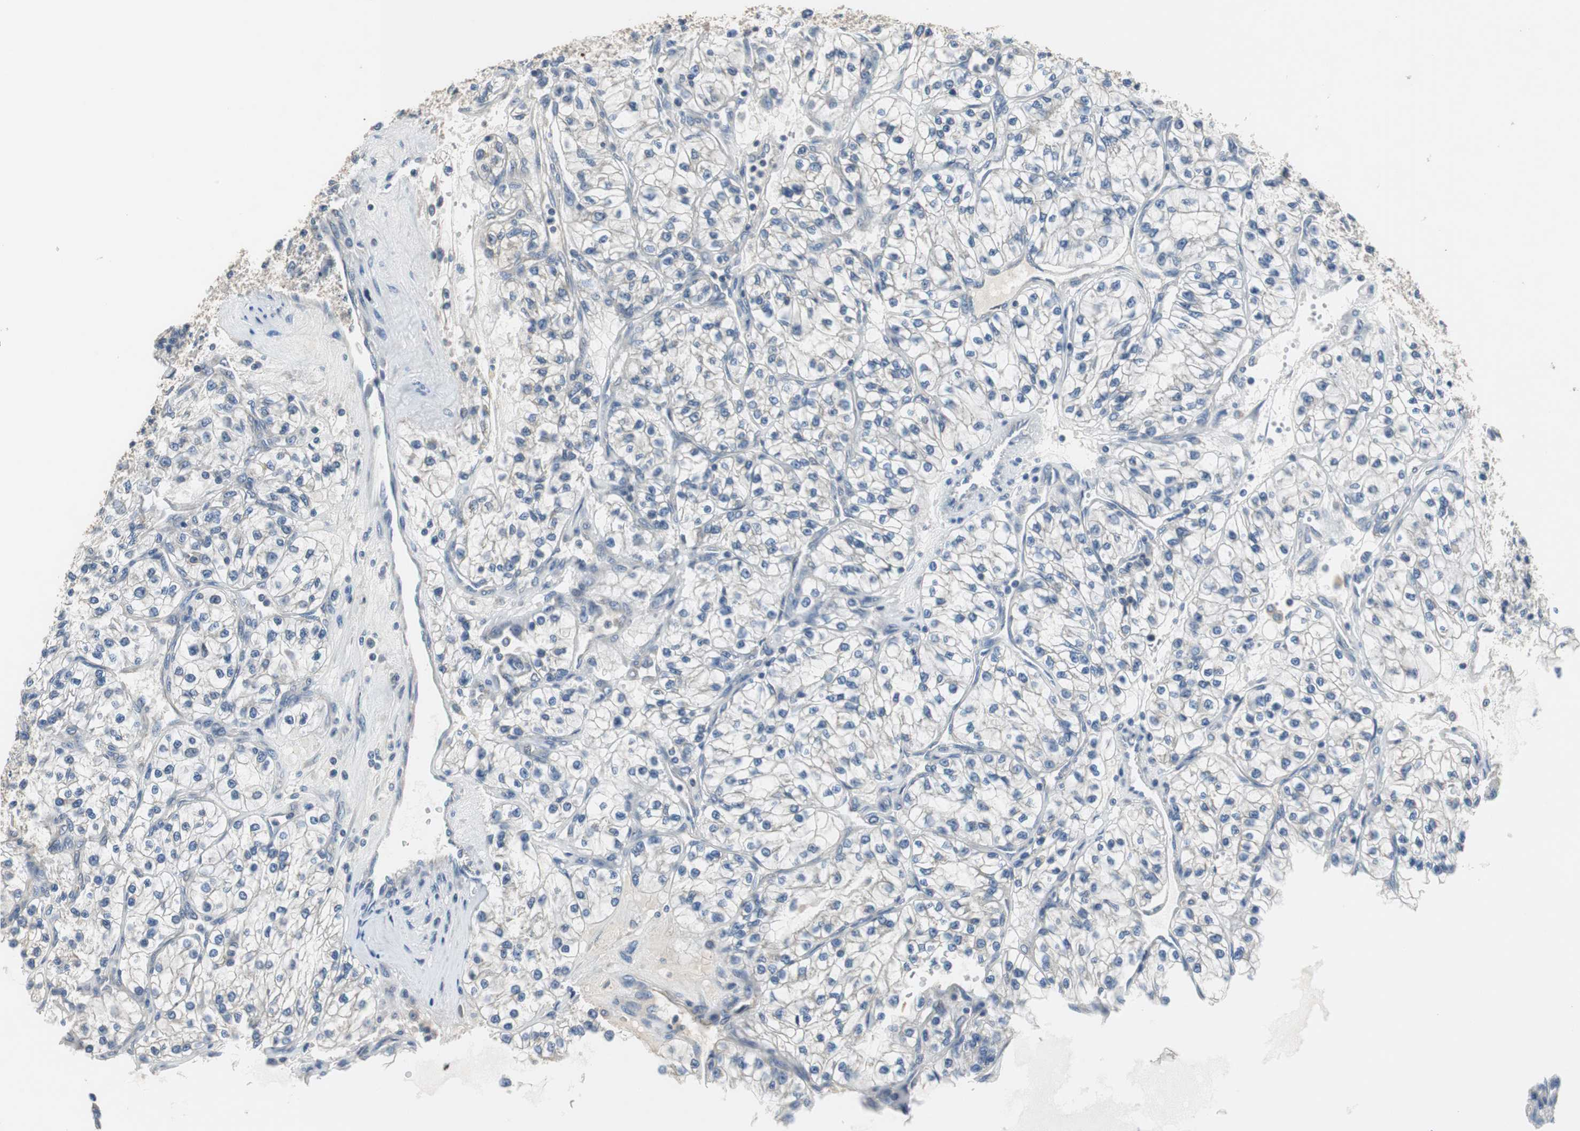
{"staining": {"intensity": "negative", "quantity": "none", "location": "none"}, "tissue": "renal cancer", "cell_type": "Tumor cells", "image_type": "cancer", "snomed": [{"axis": "morphology", "description": "Adenocarcinoma, NOS"}, {"axis": "topography", "description": "Kidney"}], "caption": "Protein analysis of renal cancer (adenocarcinoma) shows no significant expression in tumor cells. (IHC, brightfield microscopy, high magnification).", "gene": "MTIF2", "patient": {"sex": "female", "age": 57}}